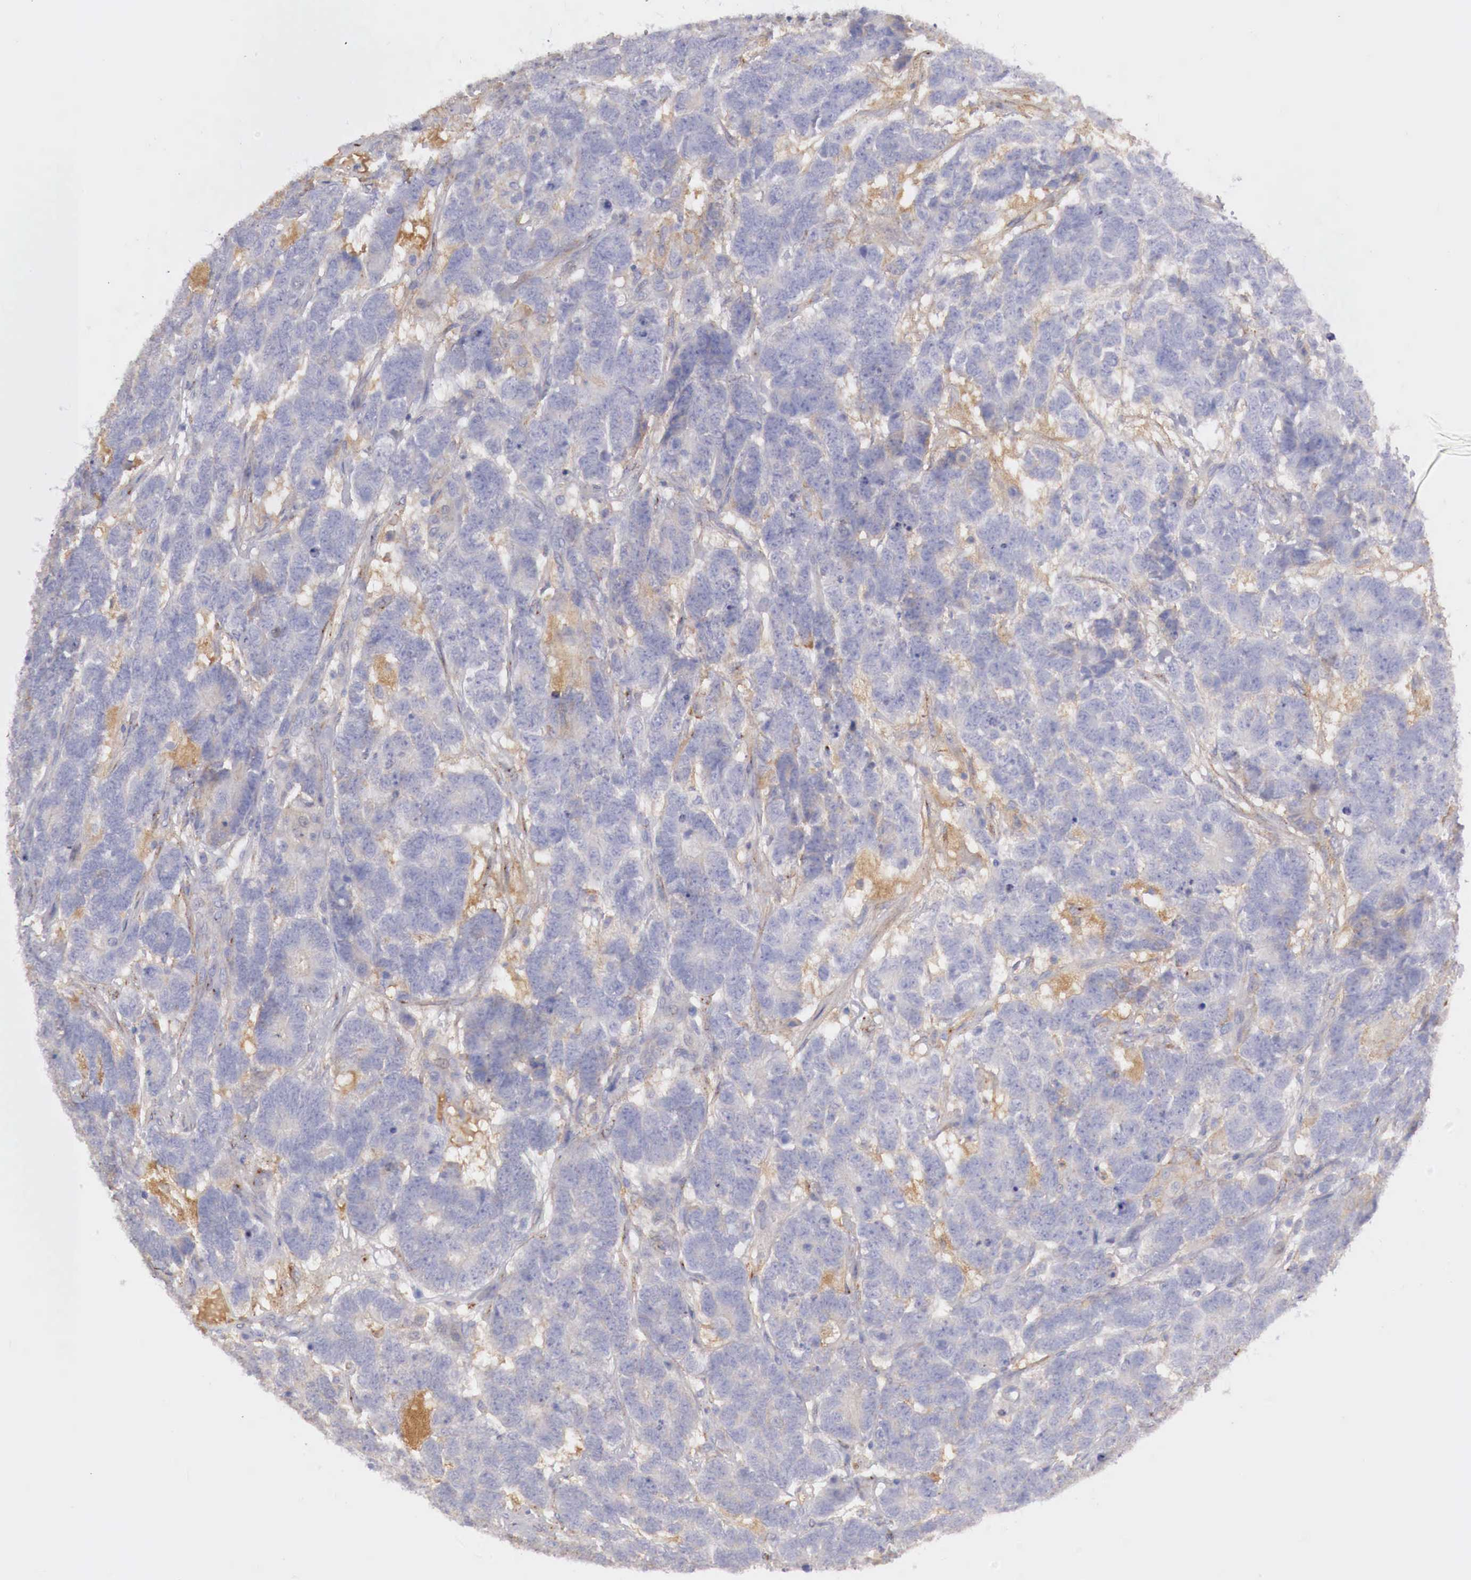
{"staining": {"intensity": "negative", "quantity": "none", "location": "none"}, "tissue": "testis cancer", "cell_type": "Tumor cells", "image_type": "cancer", "snomed": [{"axis": "morphology", "description": "Carcinoma, Embryonal, NOS"}, {"axis": "topography", "description": "Testis"}], "caption": "A micrograph of human embryonal carcinoma (testis) is negative for staining in tumor cells.", "gene": "KLHDC7B", "patient": {"sex": "male", "age": 26}}